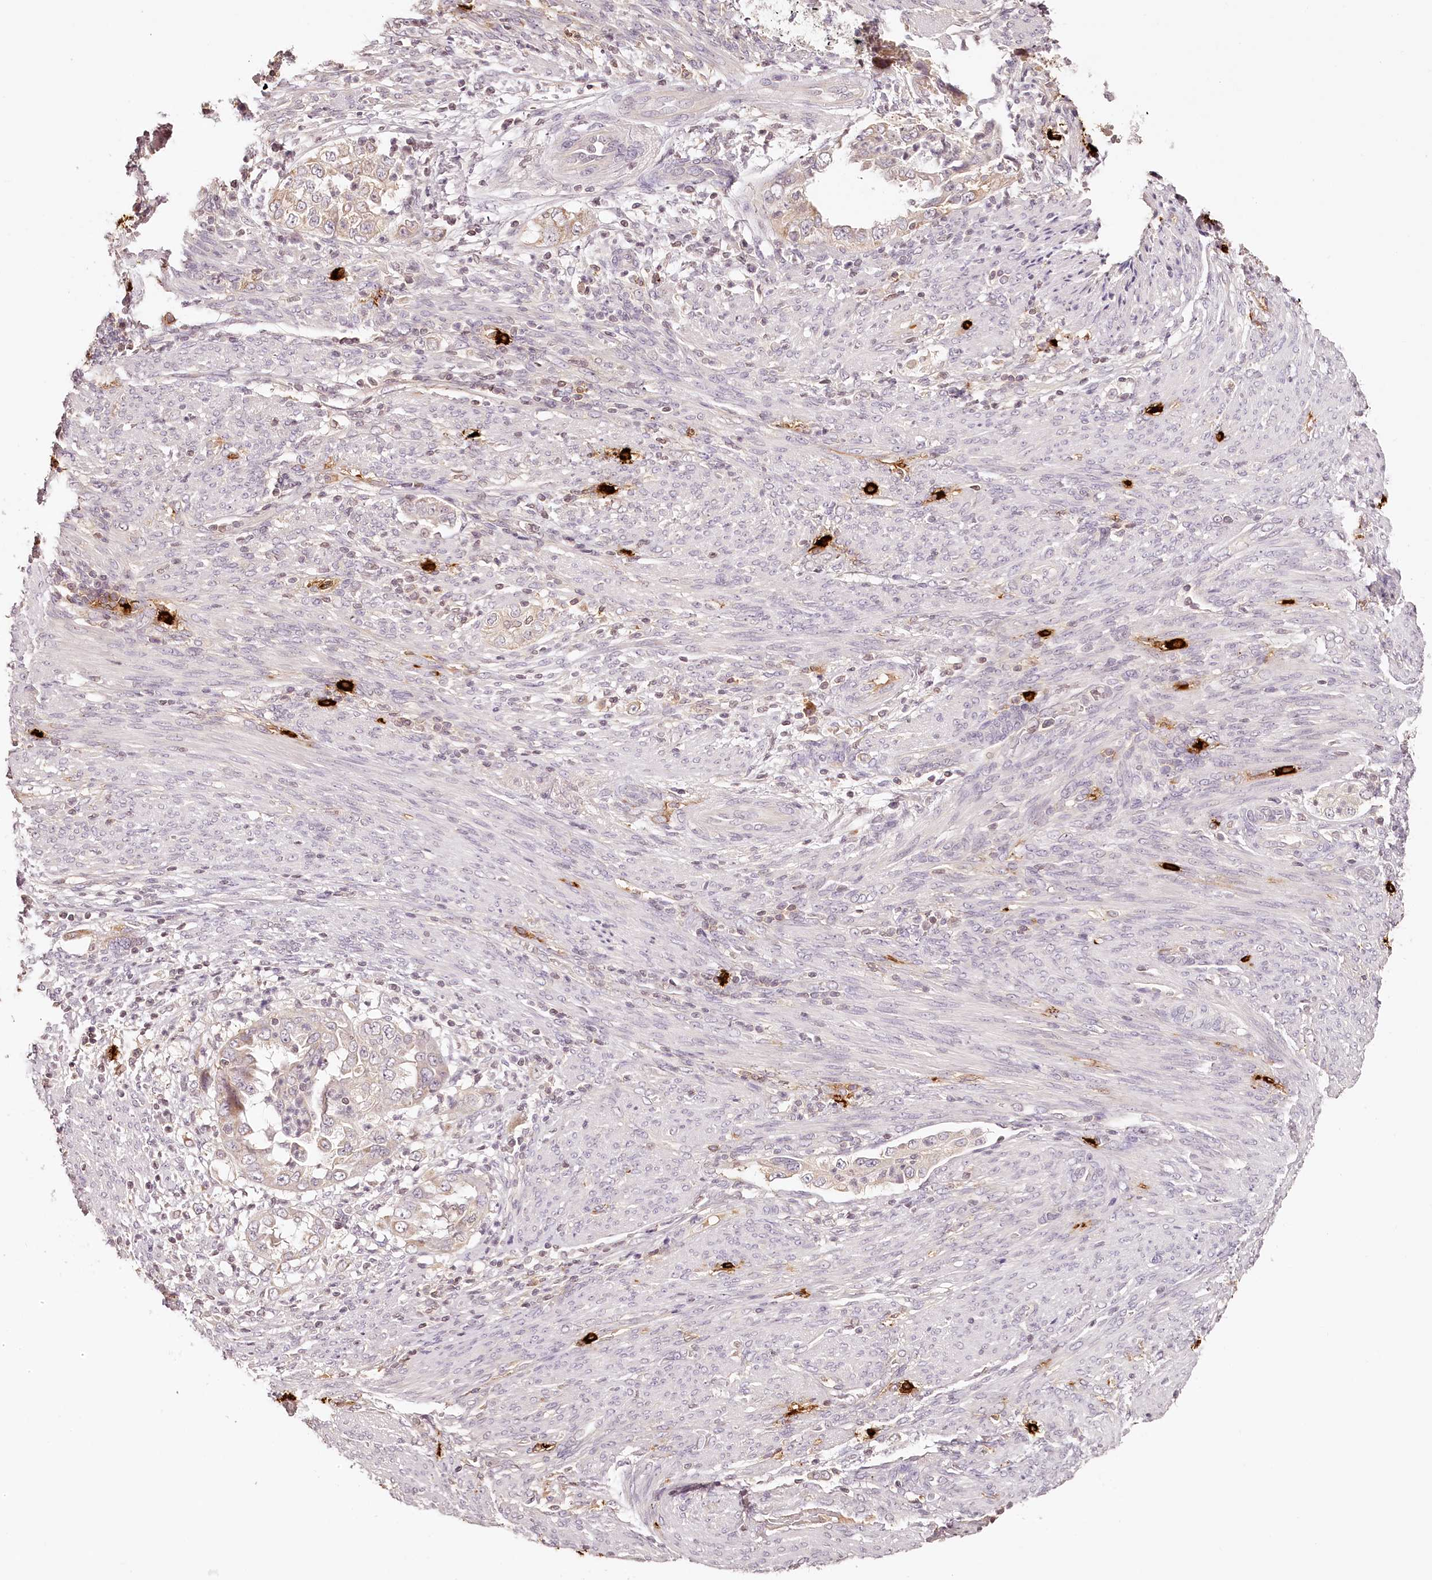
{"staining": {"intensity": "weak", "quantity": "<25%", "location": "cytoplasmic/membranous"}, "tissue": "endometrial cancer", "cell_type": "Tumor cells", "image_type": "cancer", "snomed": [{"axis": "morphology", "description": "Adenocarcinoma, NOS"}, {"axis": "topography", "description": "Endometrium"}], "caption": "Immunohistochemistry (IHC) photomicrograph of neoplastic tissue: human endometrial cancer stained with DAB reveals no significant protein staining in tumor cells.", "gene": "SYNGR1", "patient": {"sex": "female", "age": 85}}